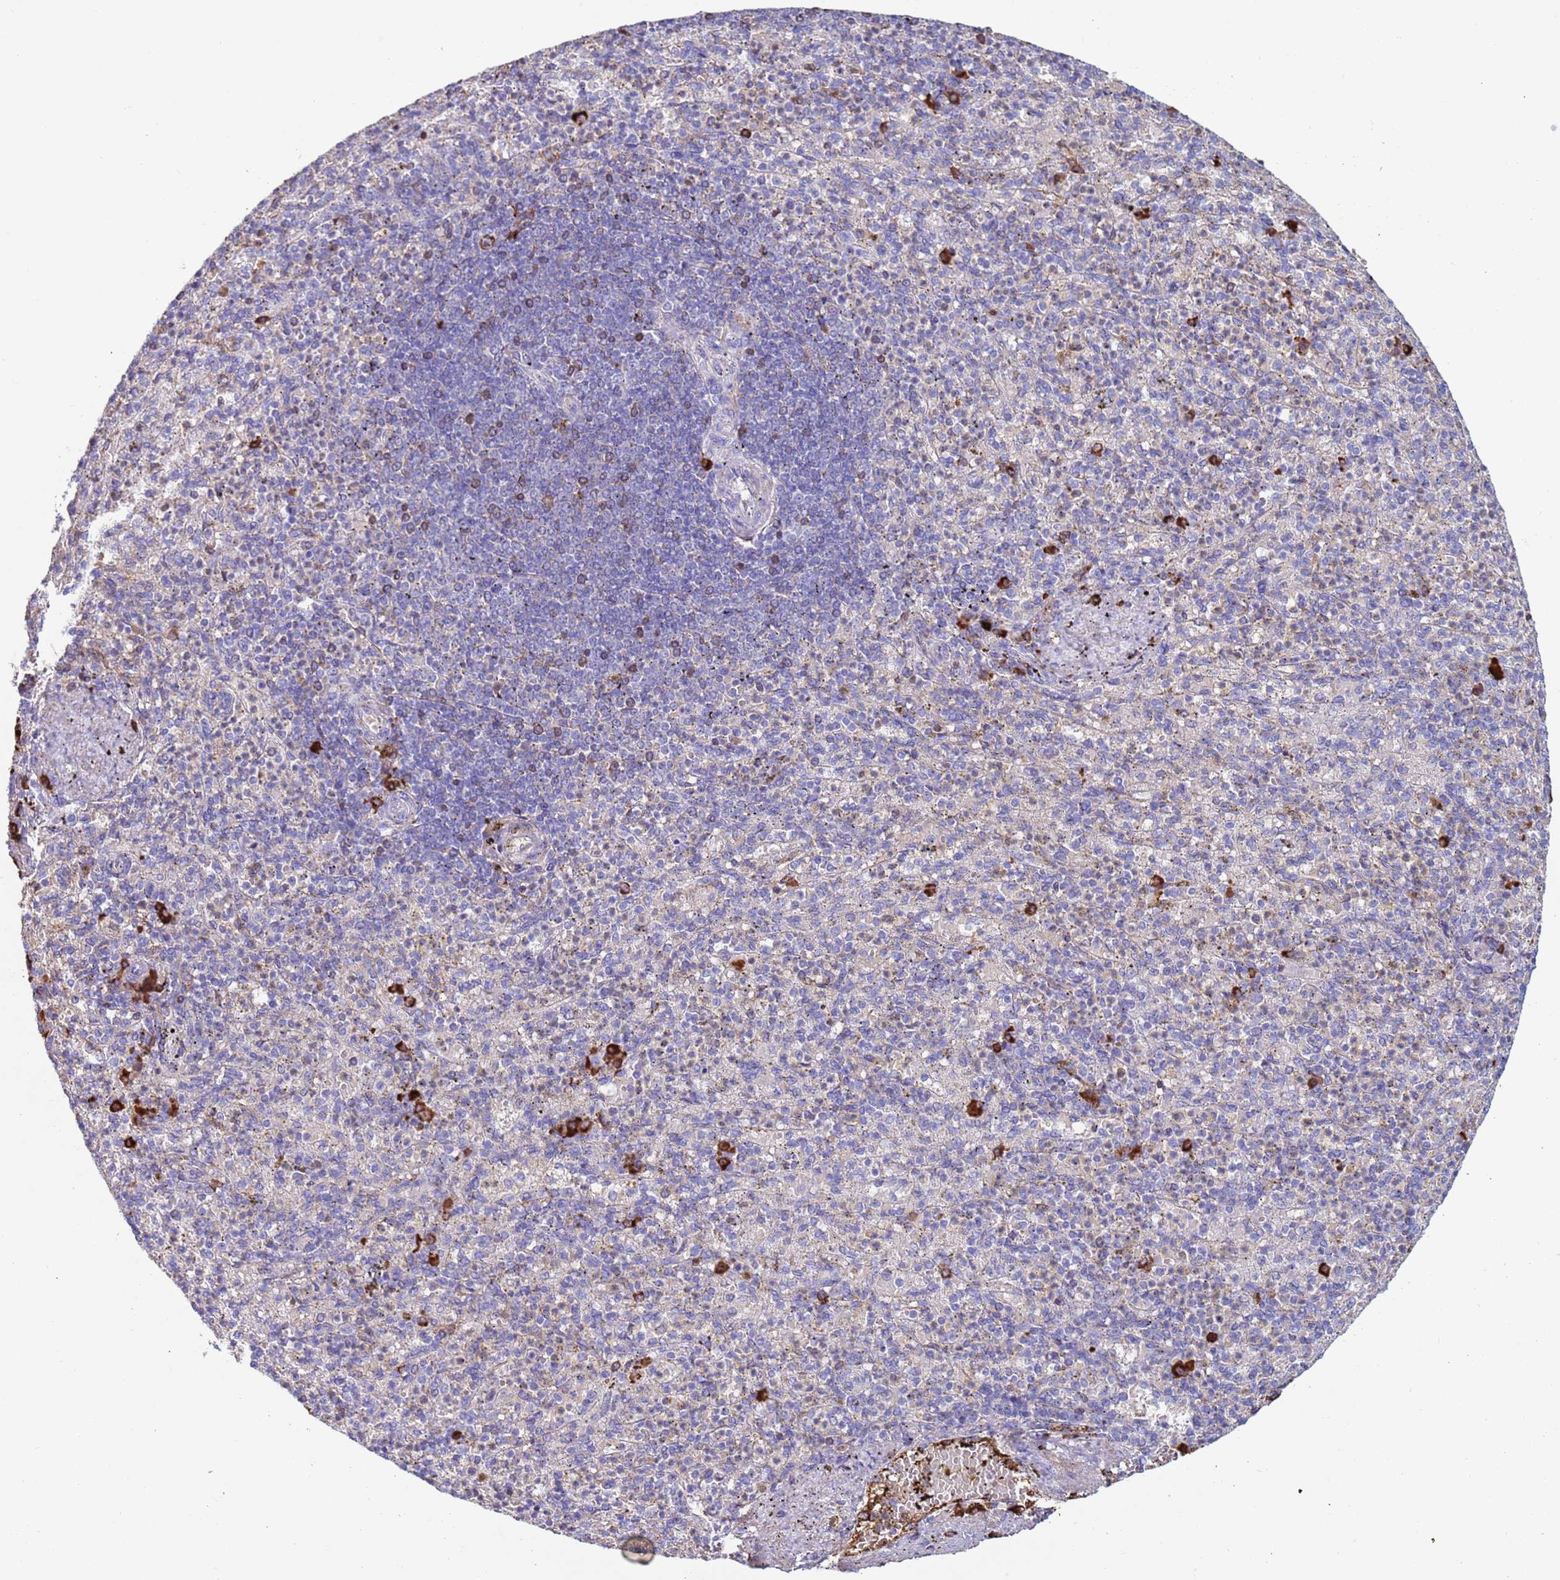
{"staining": {"intensity": "strong", "quantity": "<25%", "location": "cytoplasmic/membranous"}, "tissue": "spleen", "cell_type": "Cells in red pulp", "image_type": "normal", "snomed": [{"axis": "morphology", "description": "Normal tissue, NOS"}, {"axis": "topography", "description": "Spleen"}], "caption": "Cells in red pulp reveal medium levels of strong cytoplasmic/membranous positivity in about <25% of cells in normal spleen. Using DAB (brown) and hematoxylin (blue) stains, captured at high magnification using brightfield microscopy.", "gene": "CYSLTR2", "patient": {"sex": "female", "age": 74}}